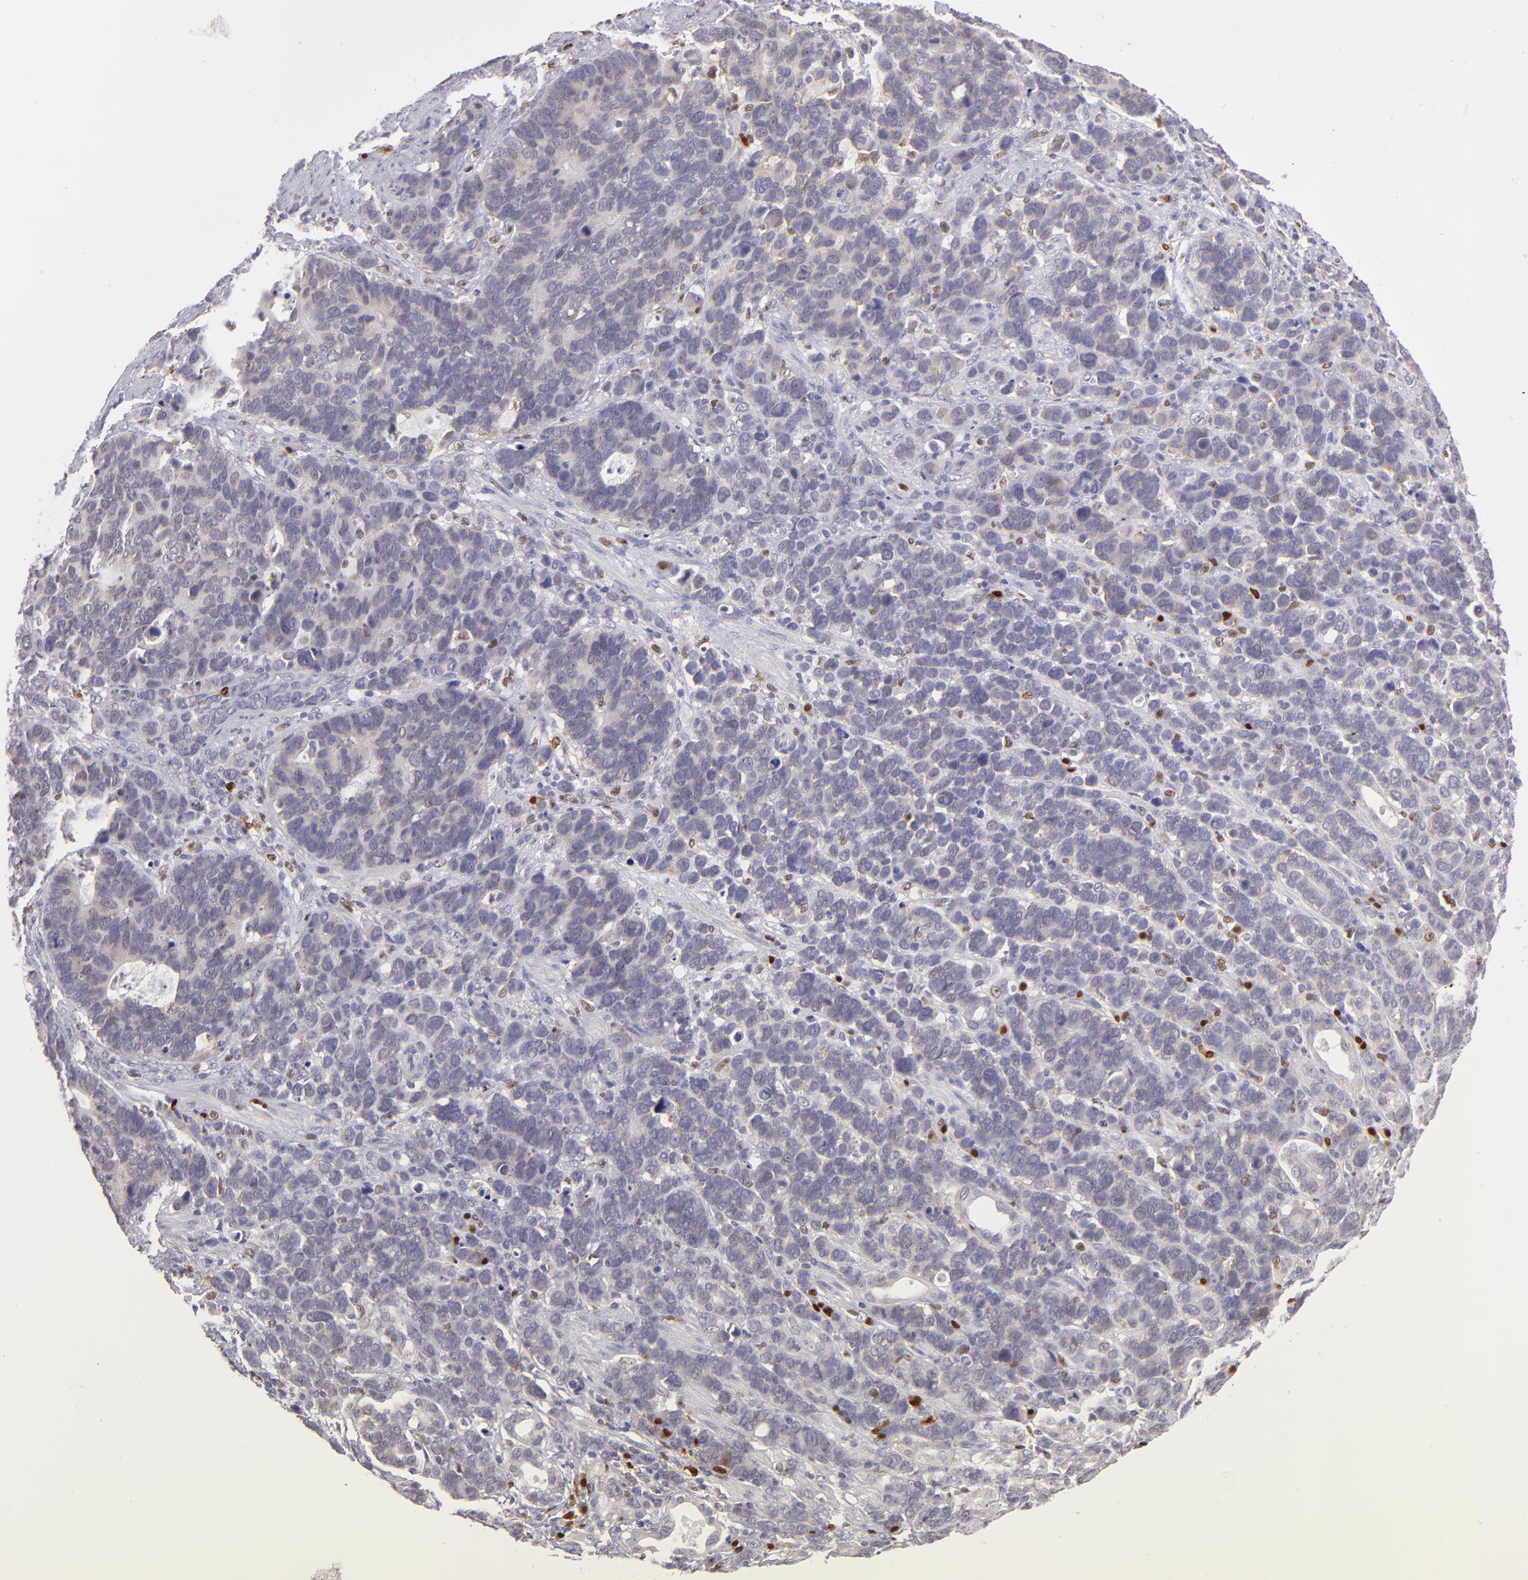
{"staining": {"intensity": "weak", "quantity": "25%-75%", "location": "cytoplasmic/membranous"}, "tissue": "stomach cancer", "cell_type": "Tumor cells", "image_type": "cancer", "snomed": [{"axis": "morphology", "description": "Adenocarcinoma, NOS"}, {"axis": "topography", "description": "Stomach, upper"}], "caption": "This image reveals stomach cancer (adenocarcinoma) stained with IHC to label a protein in brown. The cytoplasmic/membranous of tumor cells show weak positivity for the protein. Nuclei are counter-stained blue.", "gene": "IRF8", "patient": {"sex": "male", "age": 71}}